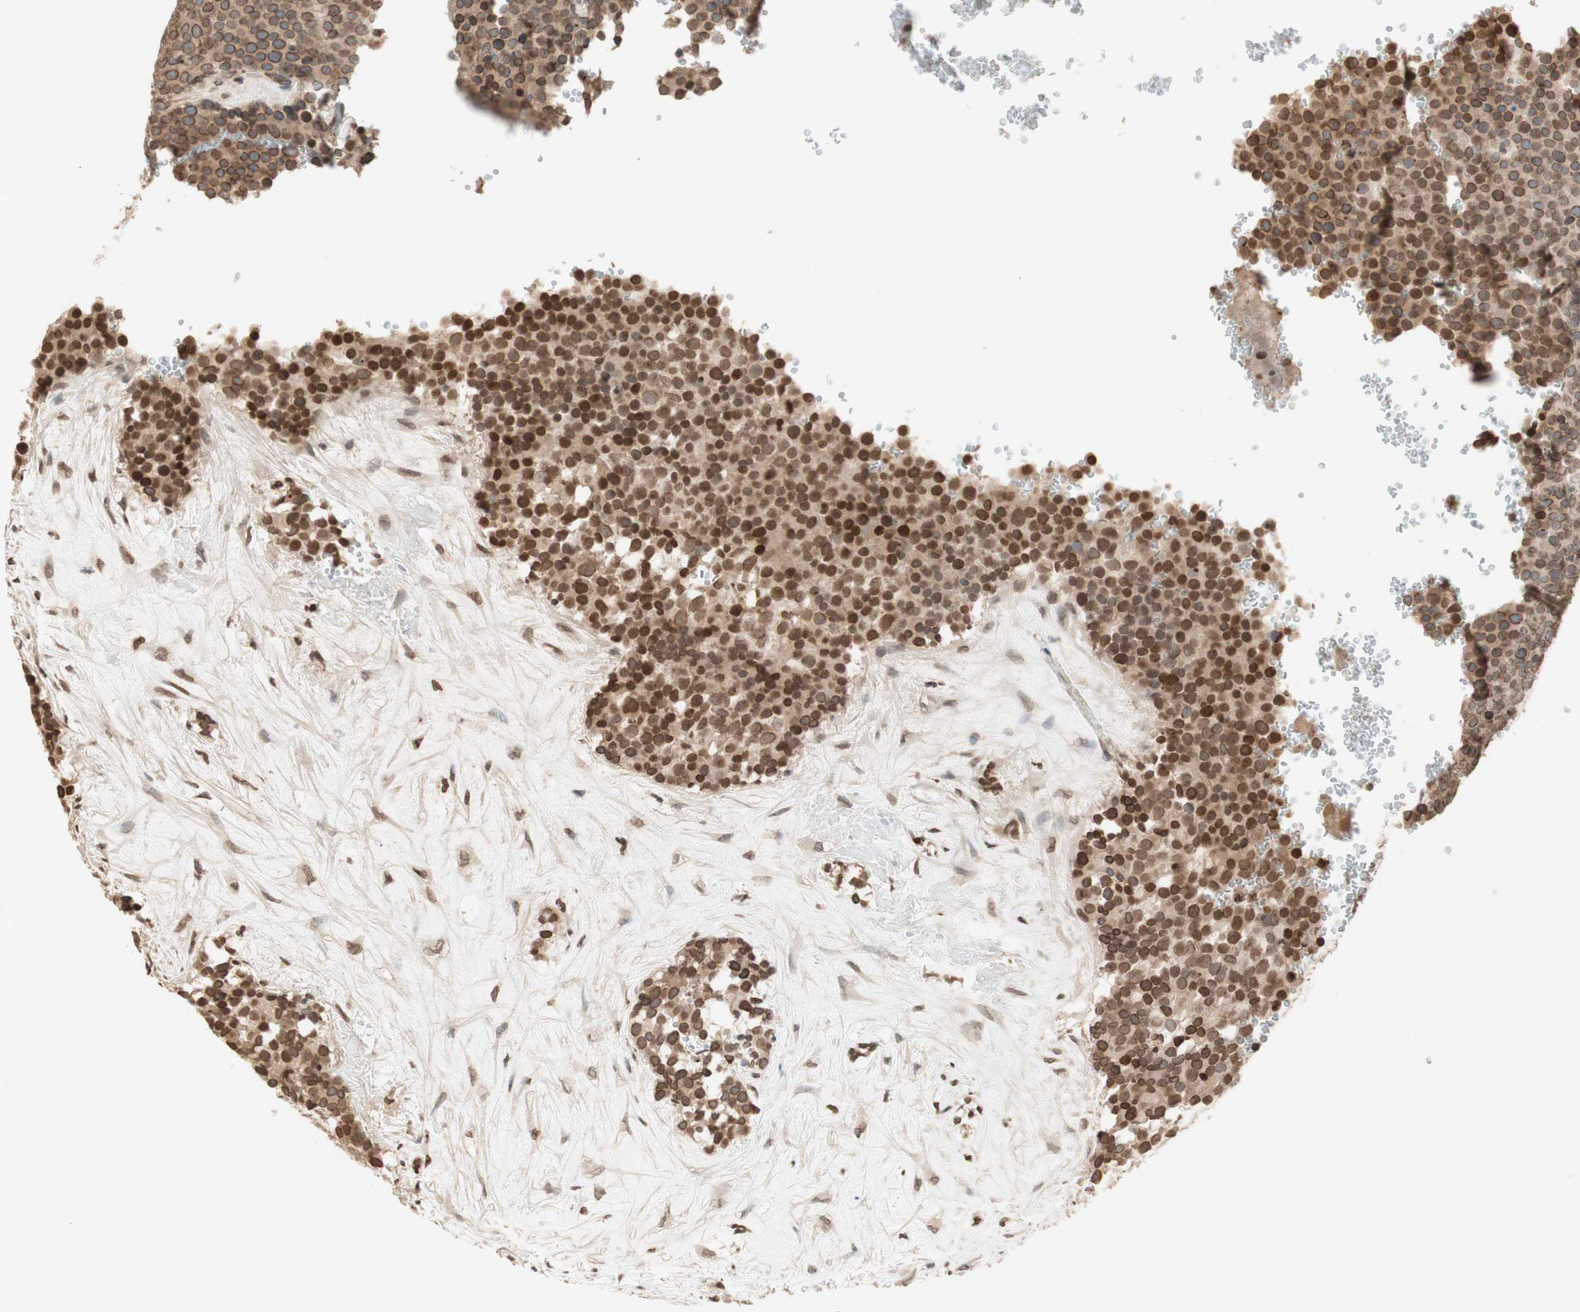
{"staining": {"intensity": "moderate", "quantity": ">75%", "location": "cytoplasmic/membranous,nuclear"}, "tissue": "testis cancer", "cell_type": "Tumor cells", "image_type": "cancer", "snomed": [{"axis": "morphology", "description": "Seminoma, NOS"}, {"axis": "topography", "description": "Testis"}], "caption": "There is medium levels of moderate cytoplasmic/membranous and nuclear expression in tumor cells of testis cancer, as demonstrated by immunohistochemical staining (brown color).", "gene": "TMPO", "patient": {"sex": "male", "age": 71}}